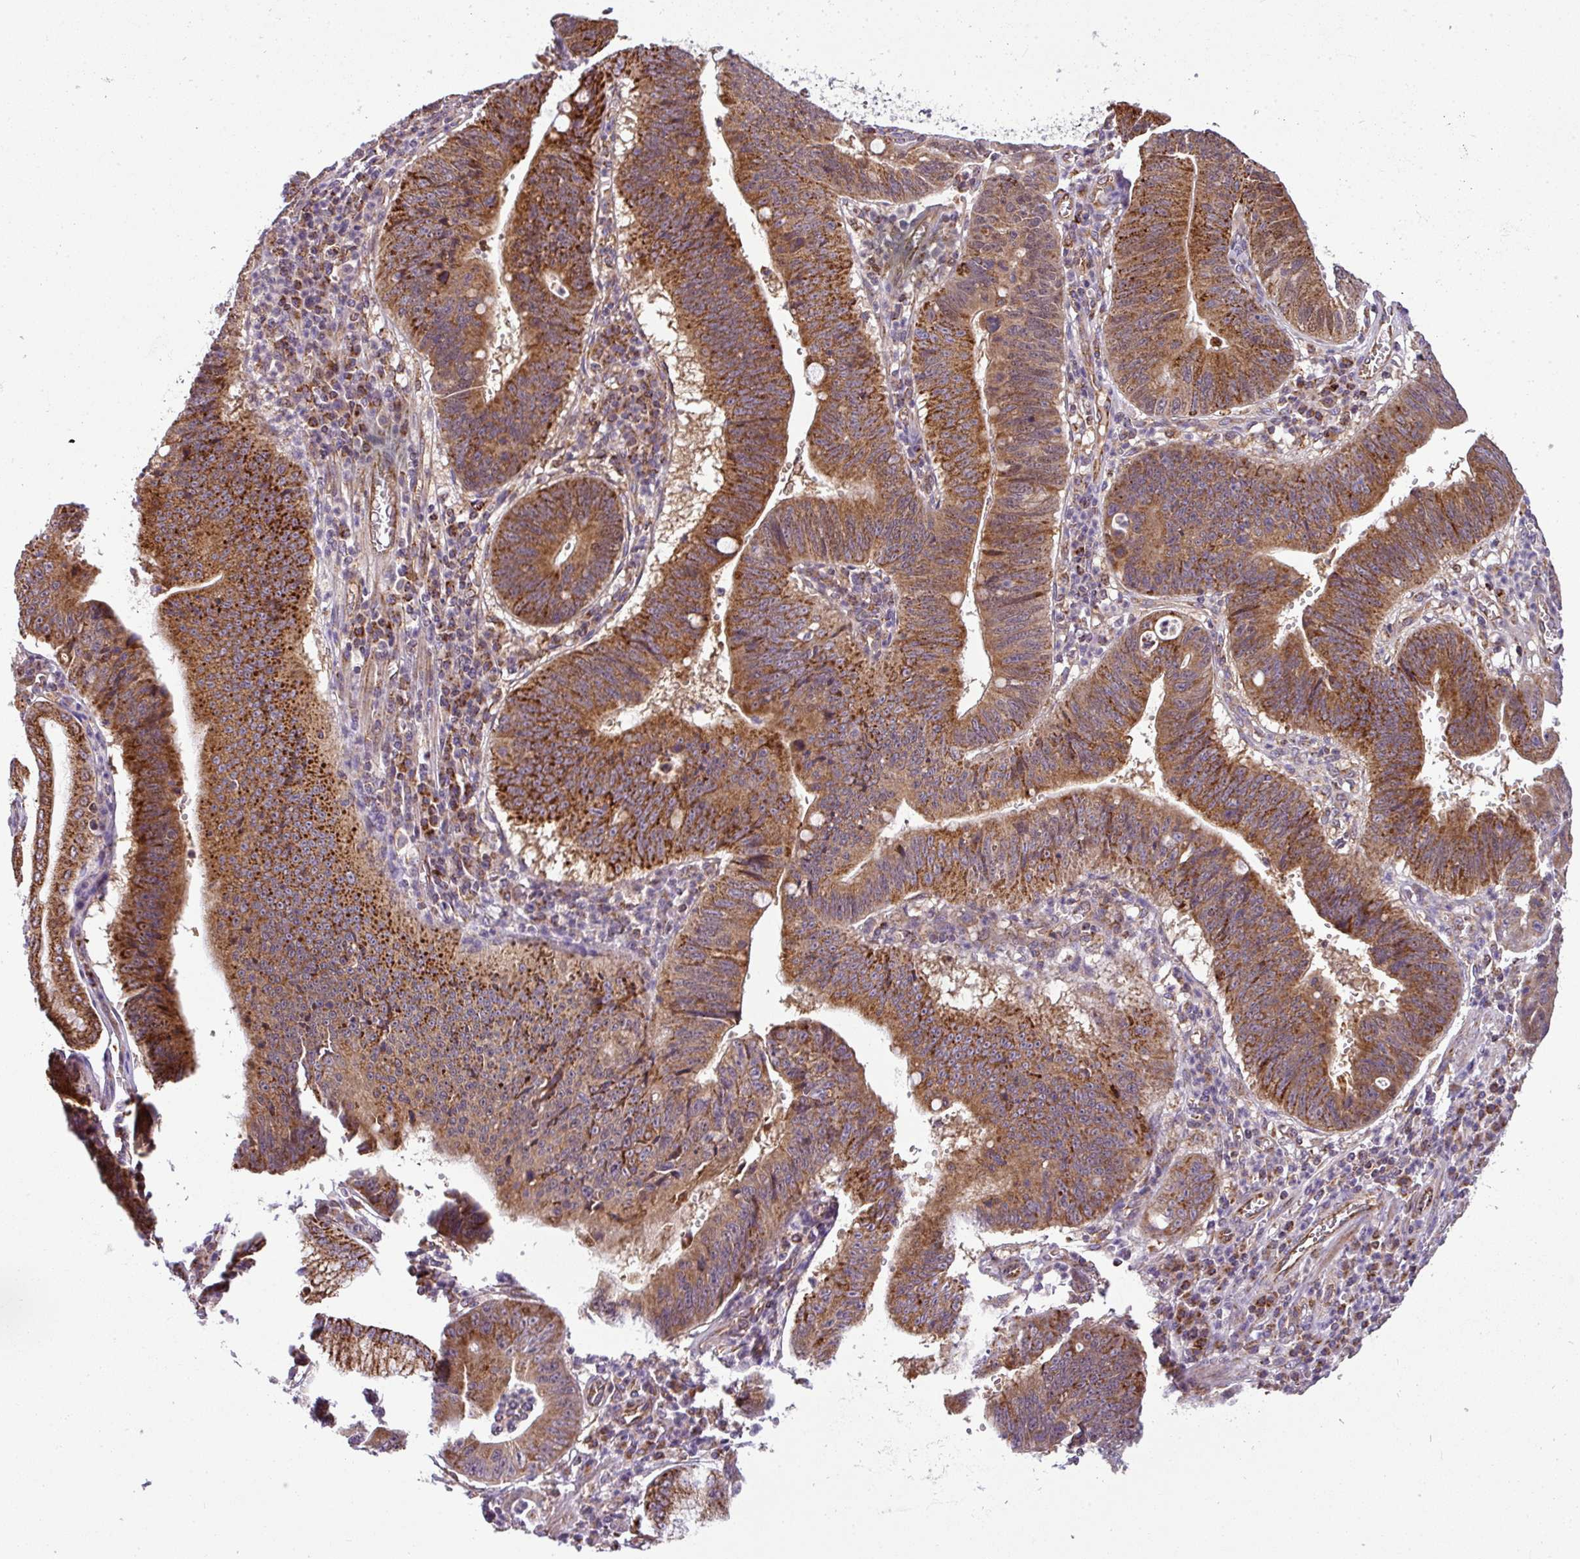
{"staining": {"intensity": "strong", "quantity": ">75%", "location": "cytoplasmic/membranous"}, "tissue": "stomach cancer", "cell_type": "Tumor cells", "image_type": "cancer", "snomed": [{"axis": "morphology", "description": "Adenocarcinoma, NOS"}, {"axis": "topography", "description": "Stomach"}], "caption": "IHC of stomach adenocarcinoma shows high levels of strong cytoplasmic/membranous staining in approximately >75% of tumor cells.", "gene": "PRELID3B", "patient": {"sex": "male", "age": 59}}